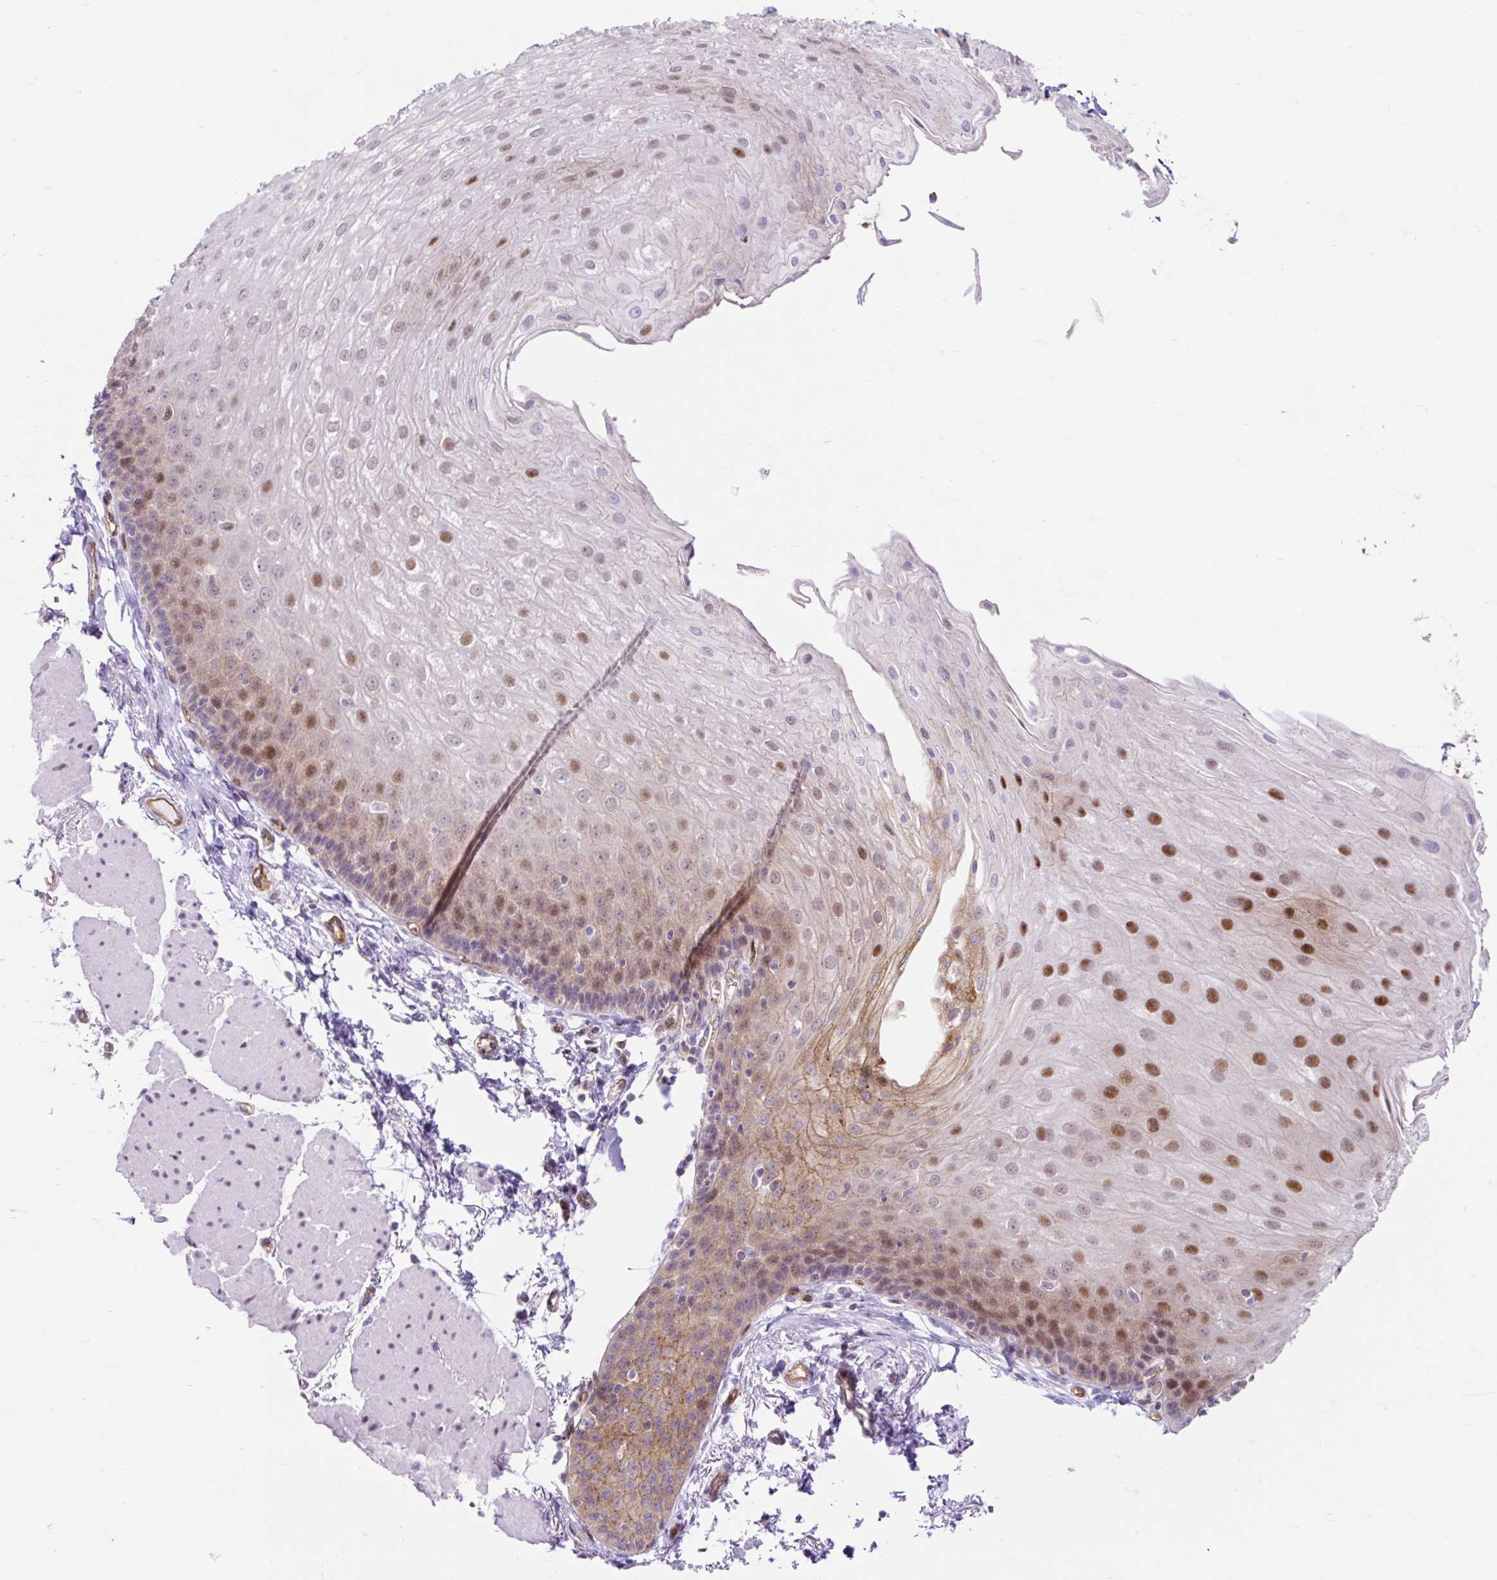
{"staining": {"intensity": "moderate", "quantity": "25%-75%", "location": "nuclear"}, "tissue": "esophagus", "cell_type": "Squamous epithelial cells", "image_type": "normal", "snomed": [{"axis": "morphology", "description": "Normal tissue, NOS"}, {"axis": "topography", "description": "Esophagus"}], "caption": "Moderate nuclear protein positivity is present in approximately 25%-75% of squamous epithelial cells in esophagus.", "gene": "HIP1R", "patient": {"sex": "female", "age": 81}}